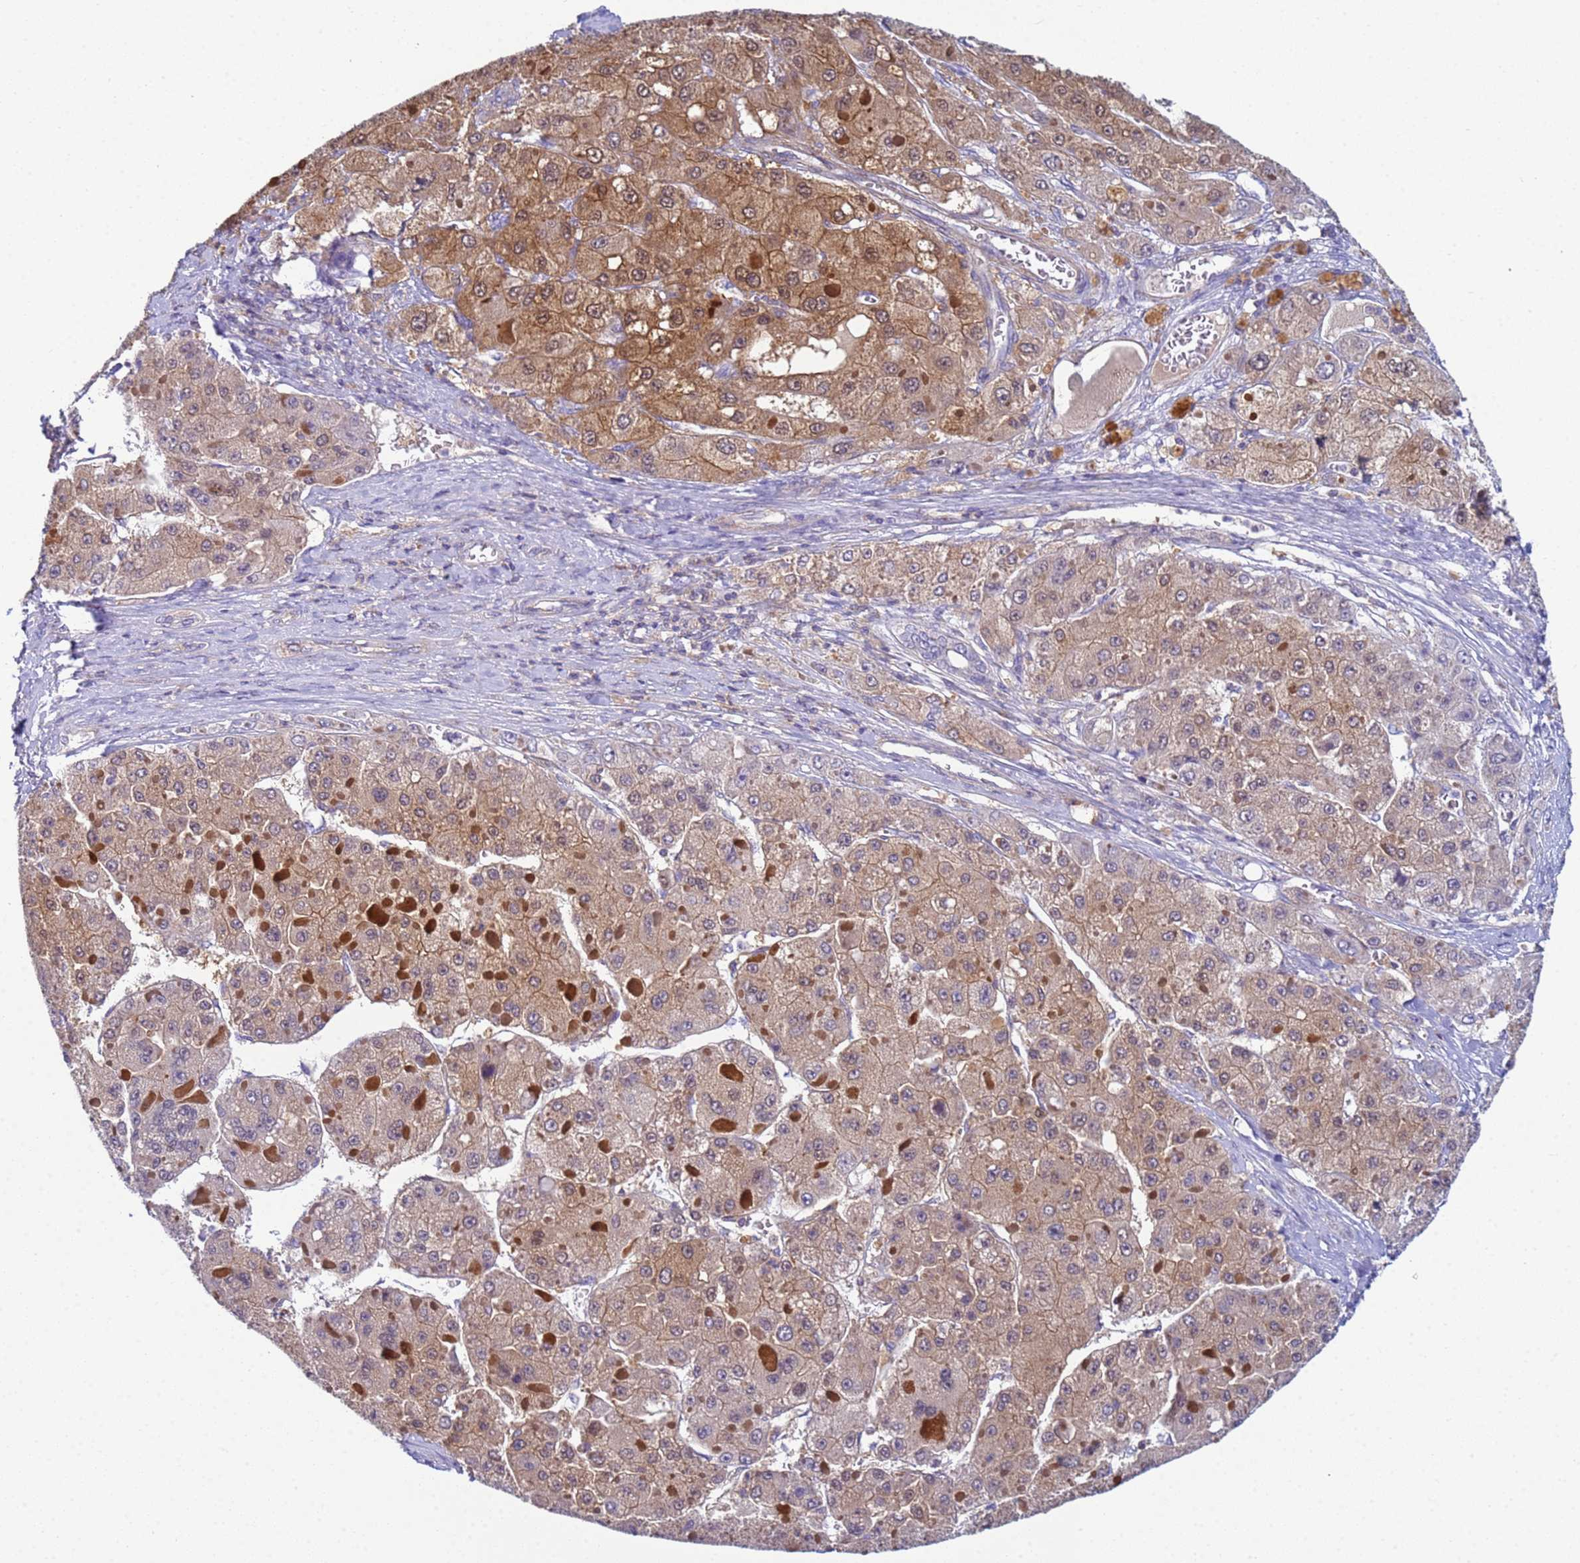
{"staining": {"intensity": "moderate", "quantity": "25%-75%", "location": "cytoplasmic/membranous,nuclear"}, "tissue": "liver cancer", "cell_type": "Tumor cells", "image_type": "cancer", "snomed": [{"axis": "morphology", "description": "Carcinoma, Hepatocellular, NOS"}, {"axis": "topography", "description": "Liver"}], "caption": "Human liver cancer stained for a protein (brown) reveals moderate cytoplasmic/membranous and nuclear positive positivity in about 25%-75% of tumor cells.", "gene": "KLHL13", "patient": {"sex": "female", "age": 73}}